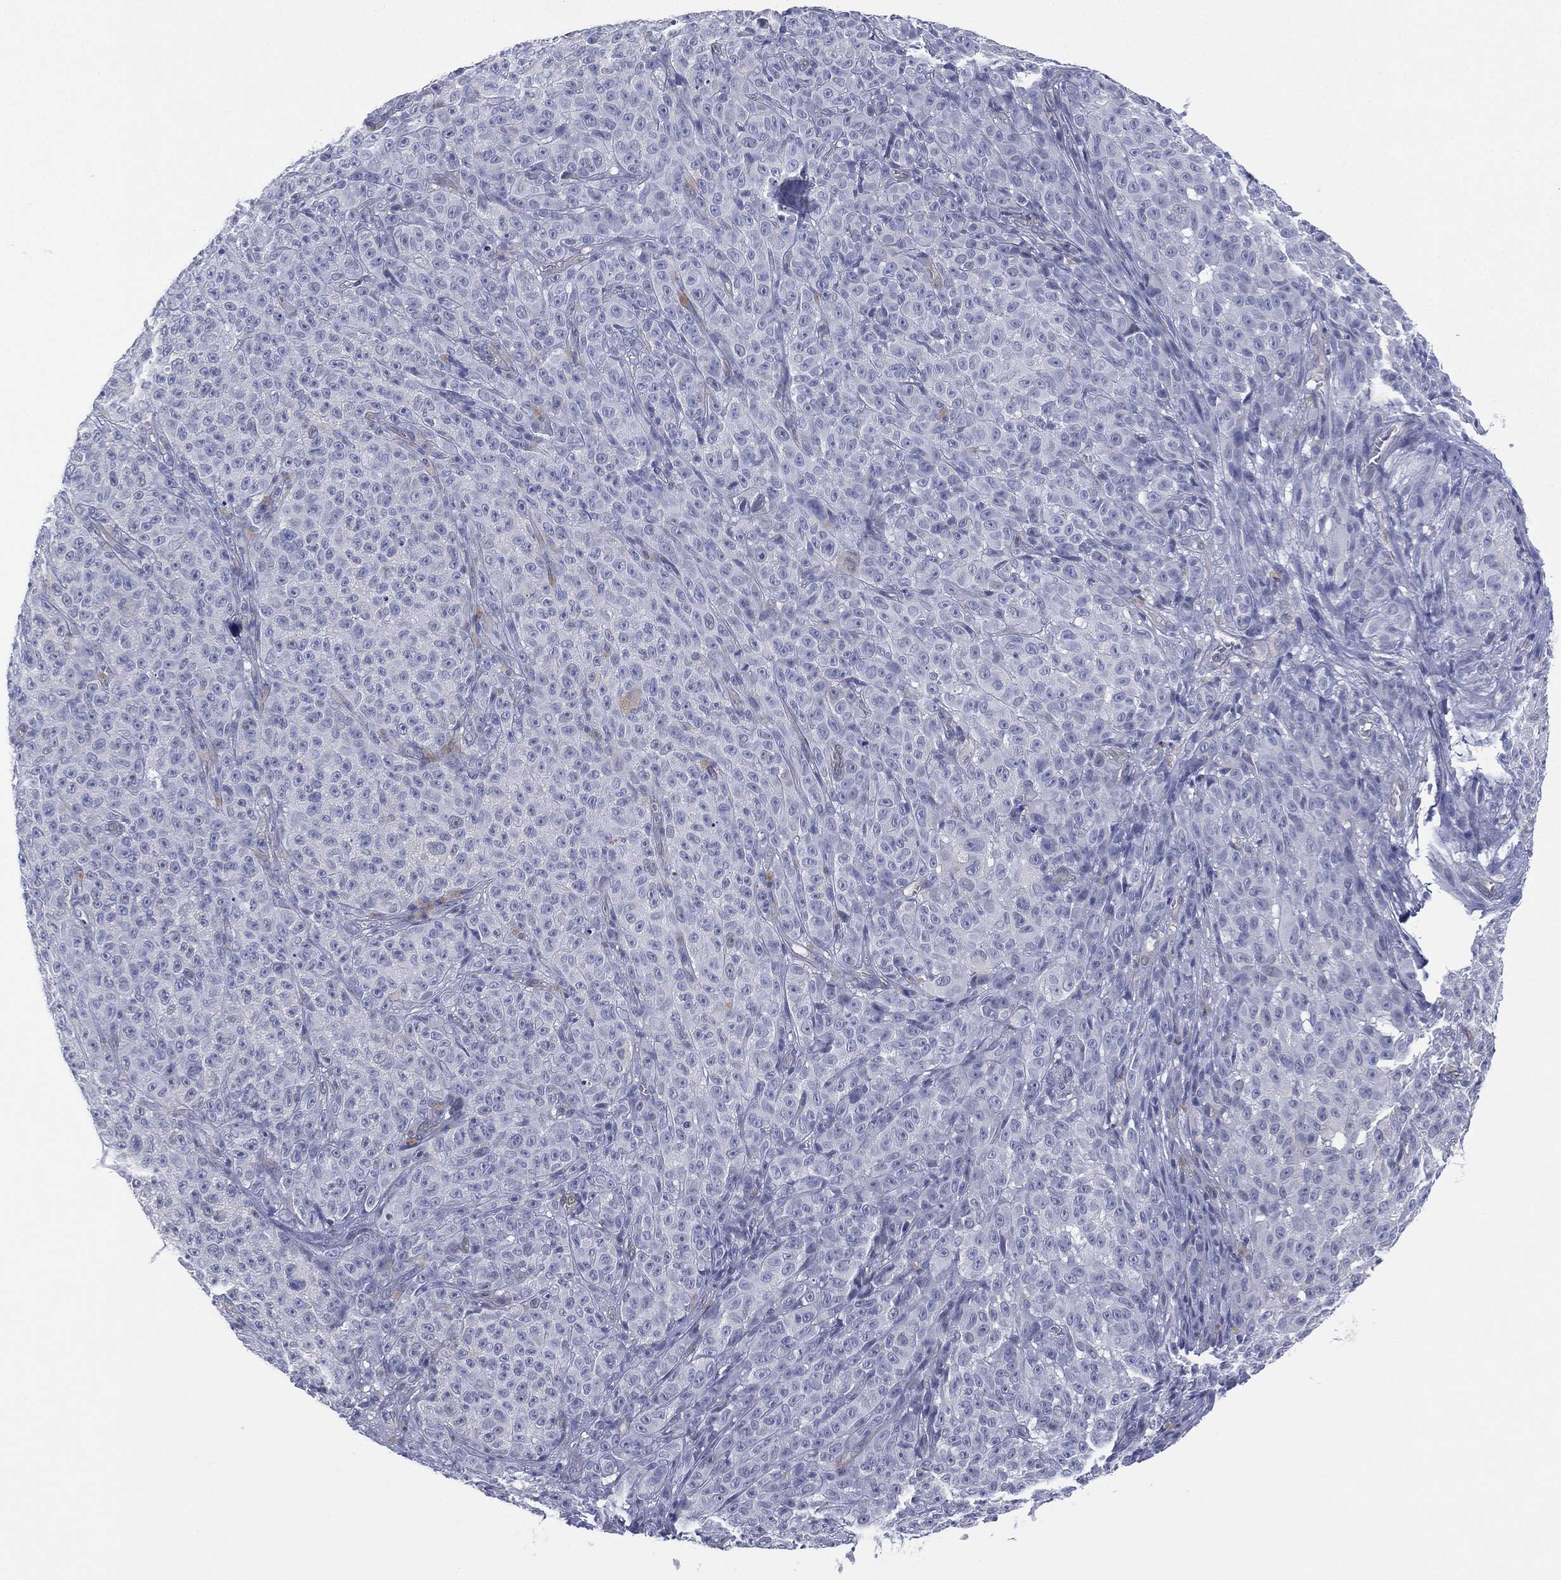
{"staining": {"intensity": "negative", "quantity": "none", "location": "none"}, "tissue": "melanoma", "cell_type": "Tumor cells", "image_type": "cancer", "snomed": [{"axis": "morphology", "description": "Malignant melanoma, NOS"}, {"axis": "topography", "description": "Skin"}], "caption": "This is an IHC histopathology image of melanoma. There is no positivity in tumor cells.", "gene": "DDAH1", "patient": {"sex": "female", "age": 82}}